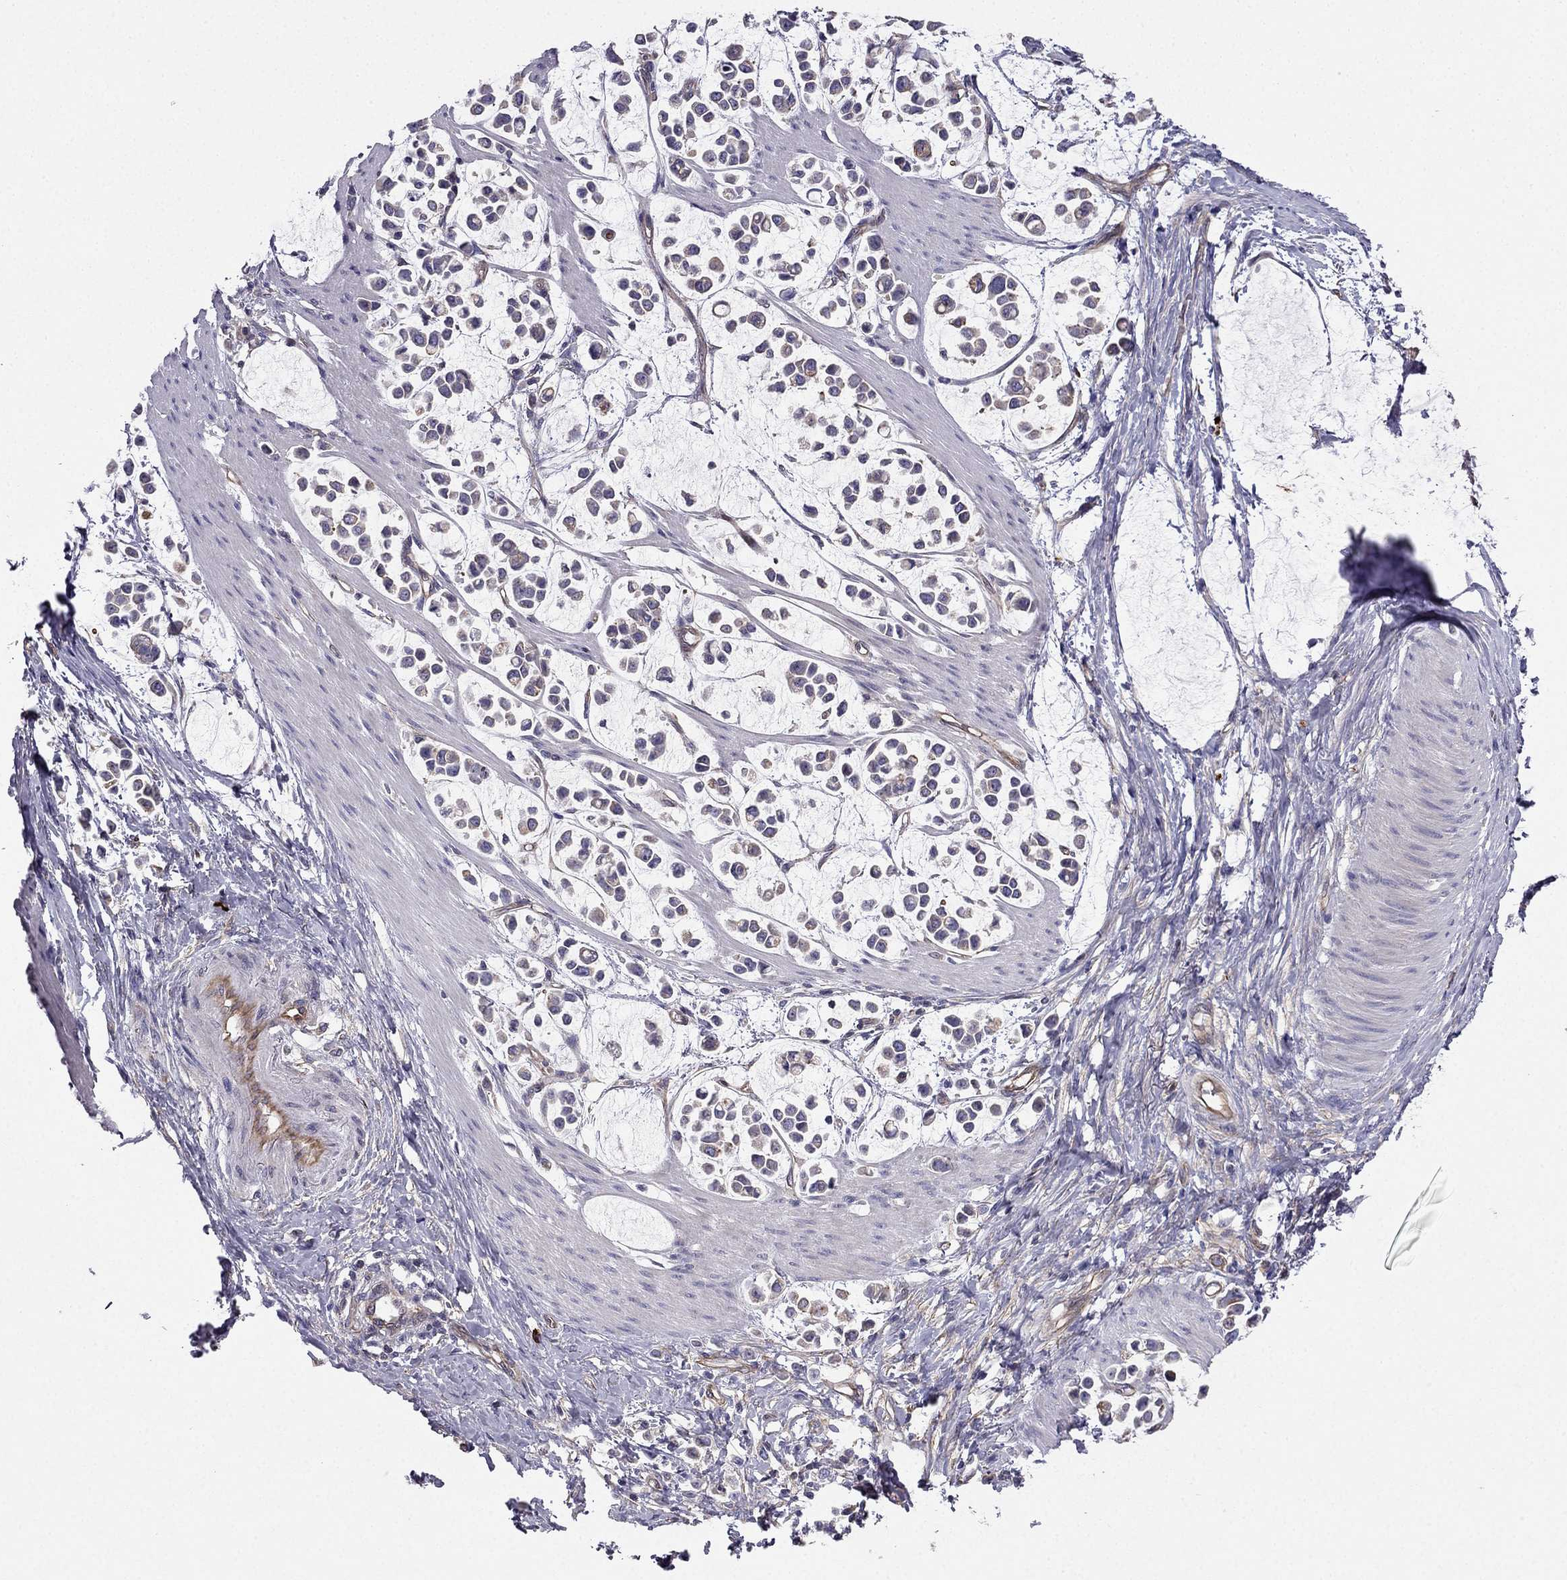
{"staining": {"intensity": "weak", "quantity": "<25%", "location": "cytoplasmic/membranous"}, "tissue": "stomach cancer", "cell_type": "Tumor cells", "image_type": "cancer", "snomed": [{"axis": "morphology", "description": "Adenocarcinoma, NOS"}, {"axis": "topography", "description": "Stomach"}], "caption": "Tumor cells are negative for brown protein staining in stomach cancer.", "gene": "ENOX1", "patient": {"sex": "male", "age": 82}}